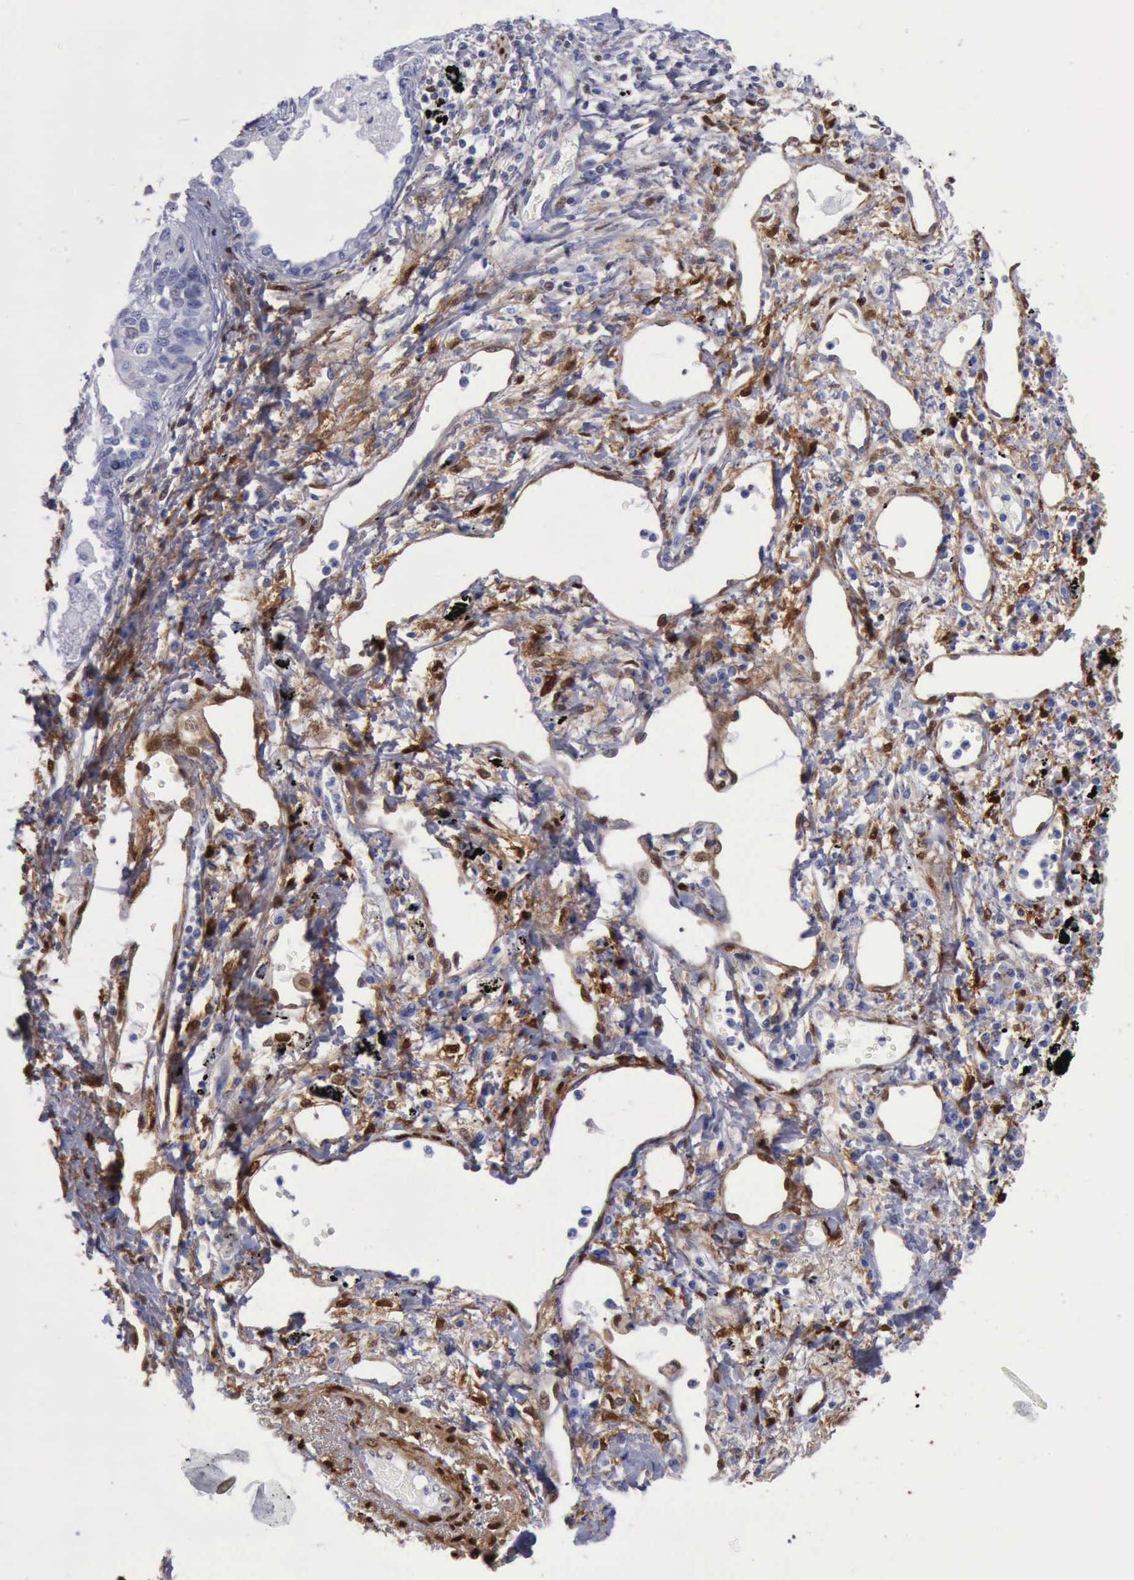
{"staining": {"intensity": "negative", "quantity": "none", "location": "none"}, "tissue": "lung cancer", "cell_type": "Tumor cells", "image_type": "cancer", "snomed": [{"axis": "morphology", "description": "Squamous cell carcinoma, NOS"}, {"axis": "topography", "description": "Lung"}], "caption": "A photomicrograph of lung cancer stained for a protein exhibits no brown staining in tumor cells.", "gene": "FHL1", "patient": {"sex": "male", "age": 71}}